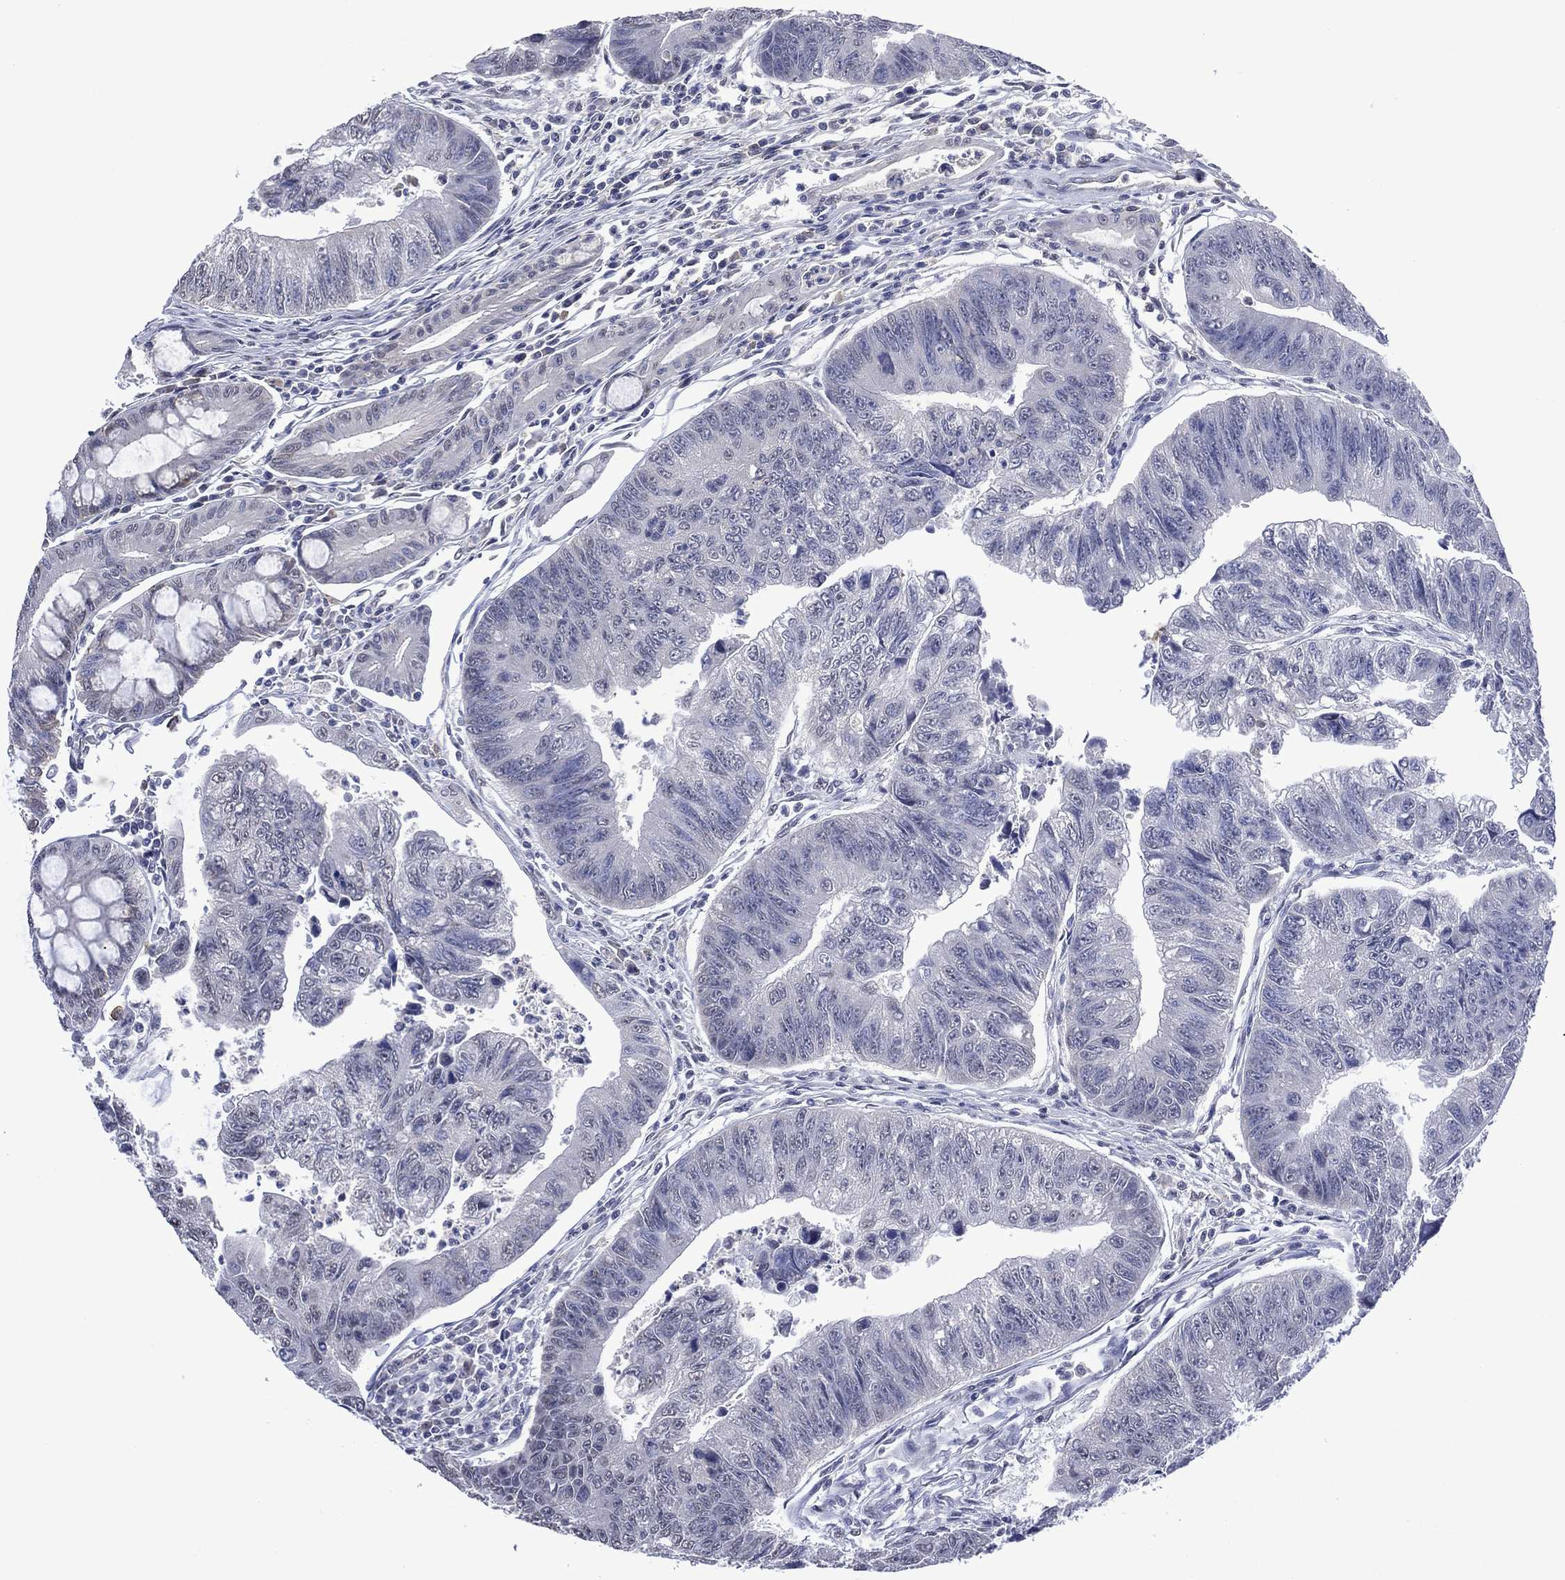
{"staining": {"intensity": "negative", "quantity": "none", "location": "none"}, "tissue": "colorectal cancer", "cell_type": "Tumor cells", "image_type": "cancer", "snomed": [{"axis": "morphology", "description": "Adenocarcinoma, NOS"}, {"axis": "topography", "description": "Colon"}], "caption": "The immunohistochemistry histopathology image has no significant positivity in tumor cells of adenocarcinoma (colorectal) tissue.", "gene": "ASB10", "patient": {"sex": "female", "age": 65}}